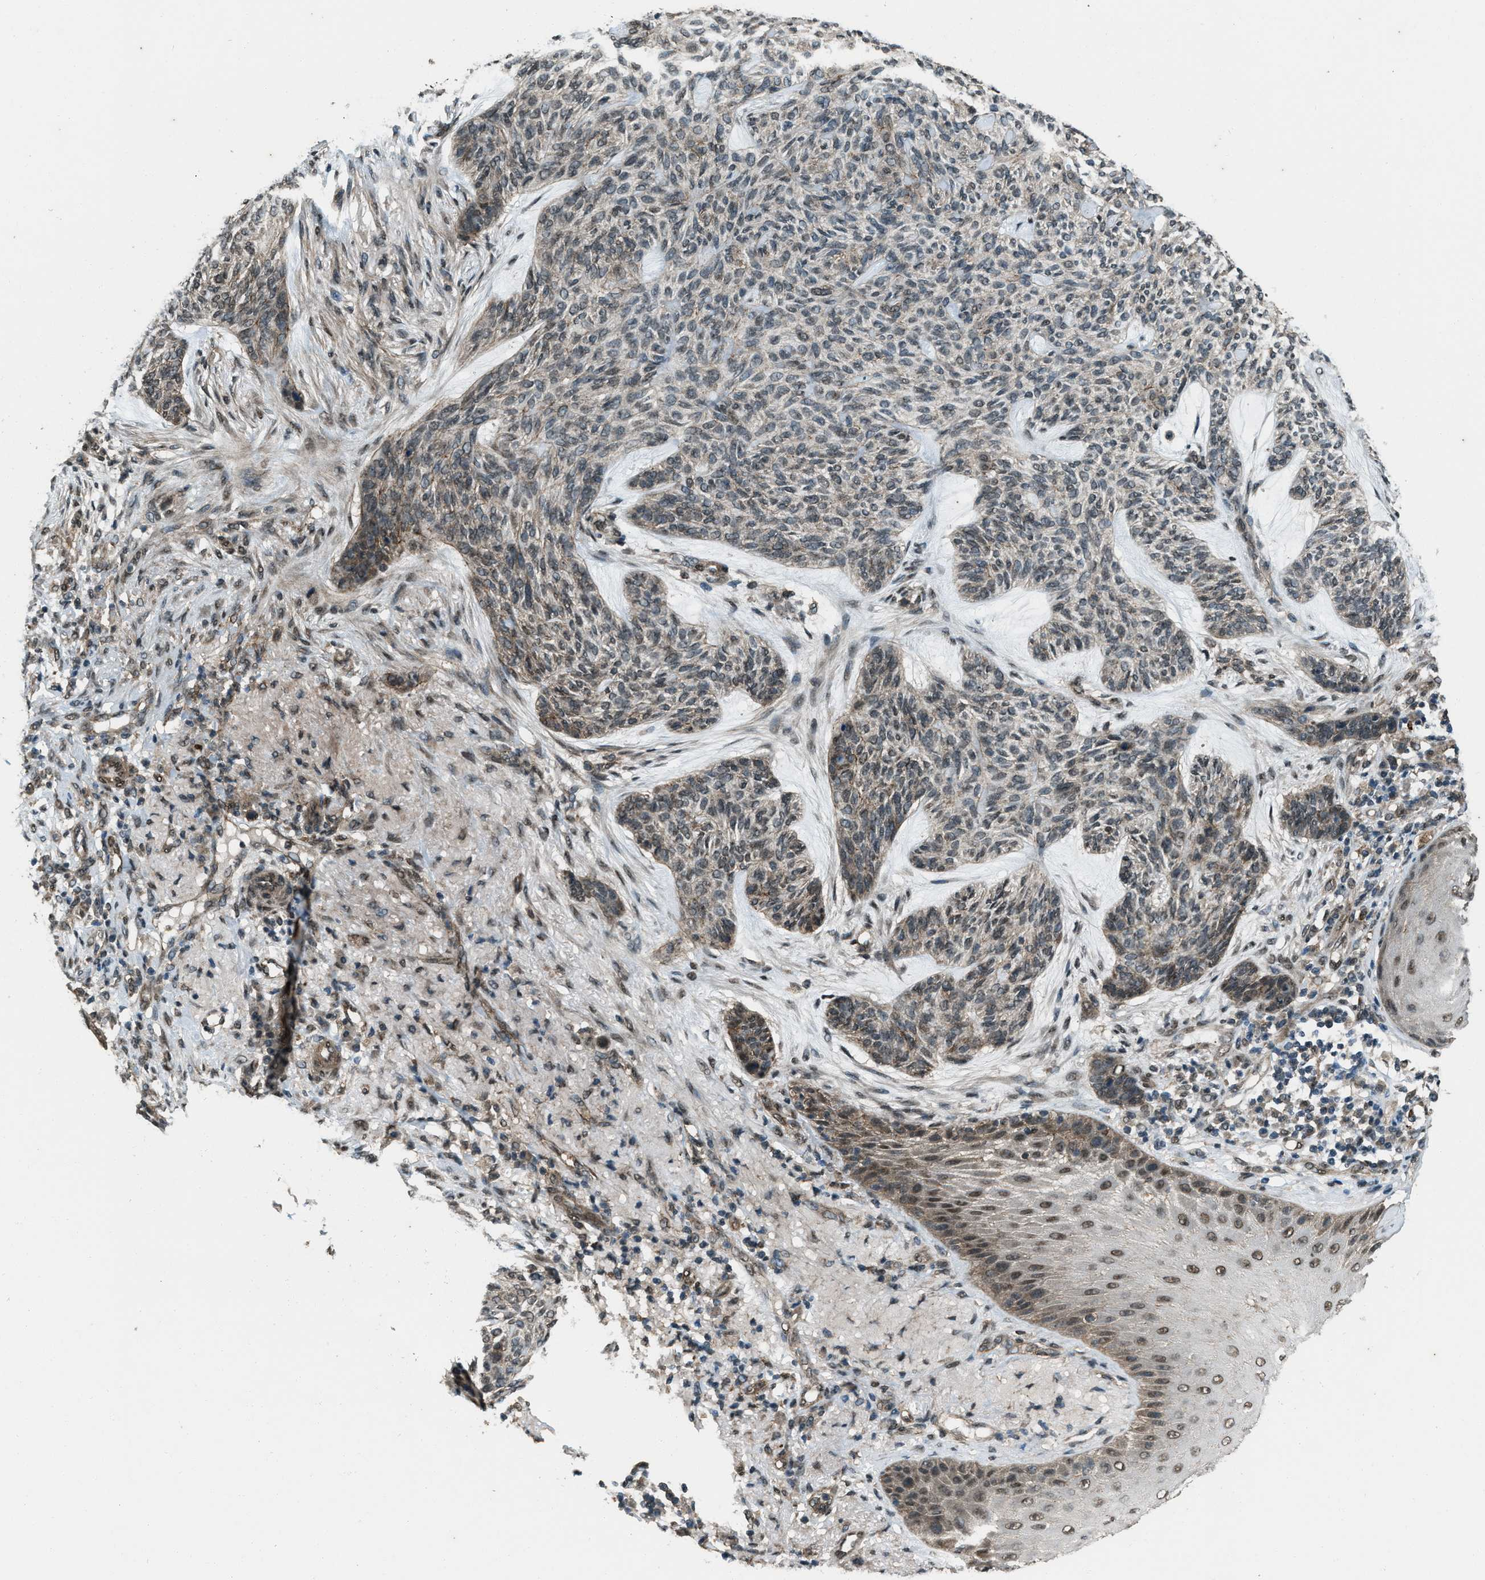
{"staining": {"intensity": "moderate", "quantity": "<25%", "location": "cytoplasmic/membranous"}, "tissue": "skin cancer", "cell_type": "Tumor cells", "image_type": "cancer", "snomed": [{"axis": "morphology", "description": "Basal cell carcinoma"}, {"axis": "topography", "description": "Skin"}], "caption": "This is a histology image of IHC staining of skin basal cell carcinoma, which shows moderate staining in the cytoplasmic/membranous of tumor cells.", "gene": "SVIL", "patient": {"sex": "male", "age": 55}}